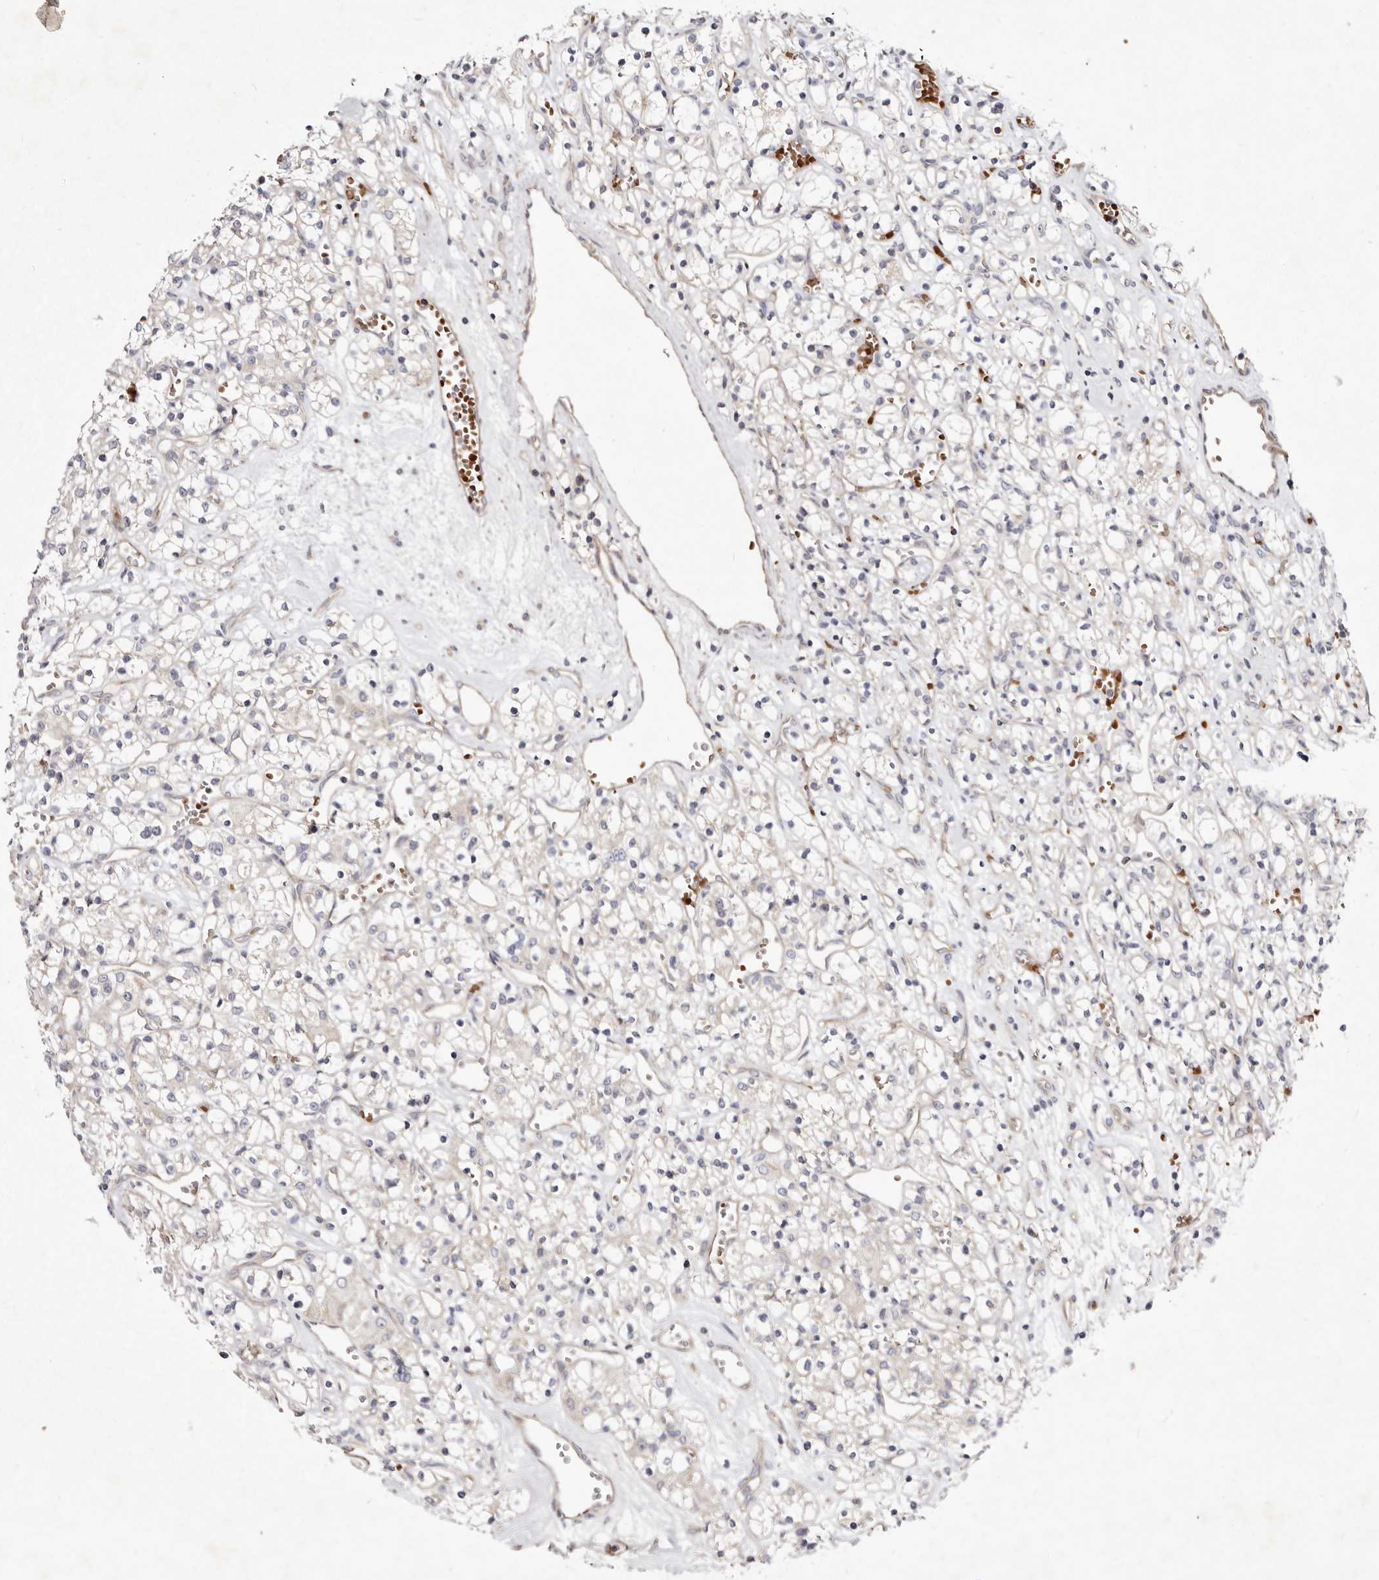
{"staining": {"intensity": "negative", "quantity": "none", "location": "none"}, "tissue": "renal cancer", "cell_type": "Tumor cells", "image_type": "cancer", "snomed": [{"axis": "morphology", "description": "Adenocarcinoma, NOS"}, {"axis": "topography", "description": "Kidney"}], "caption": "An immunohistochemistry (IHC) micrograph of adenocarcinoma (renal) is shown. There is no staining in tumor cells of adenocarcinoma (renal). Brightfield microscopy of immunohistochemistry stained with DAB (brown) and hematoxylin (blue), captured at high magnification.", "gene": "SLC25A20", "patient": {"sex": "female", "age": 59}}